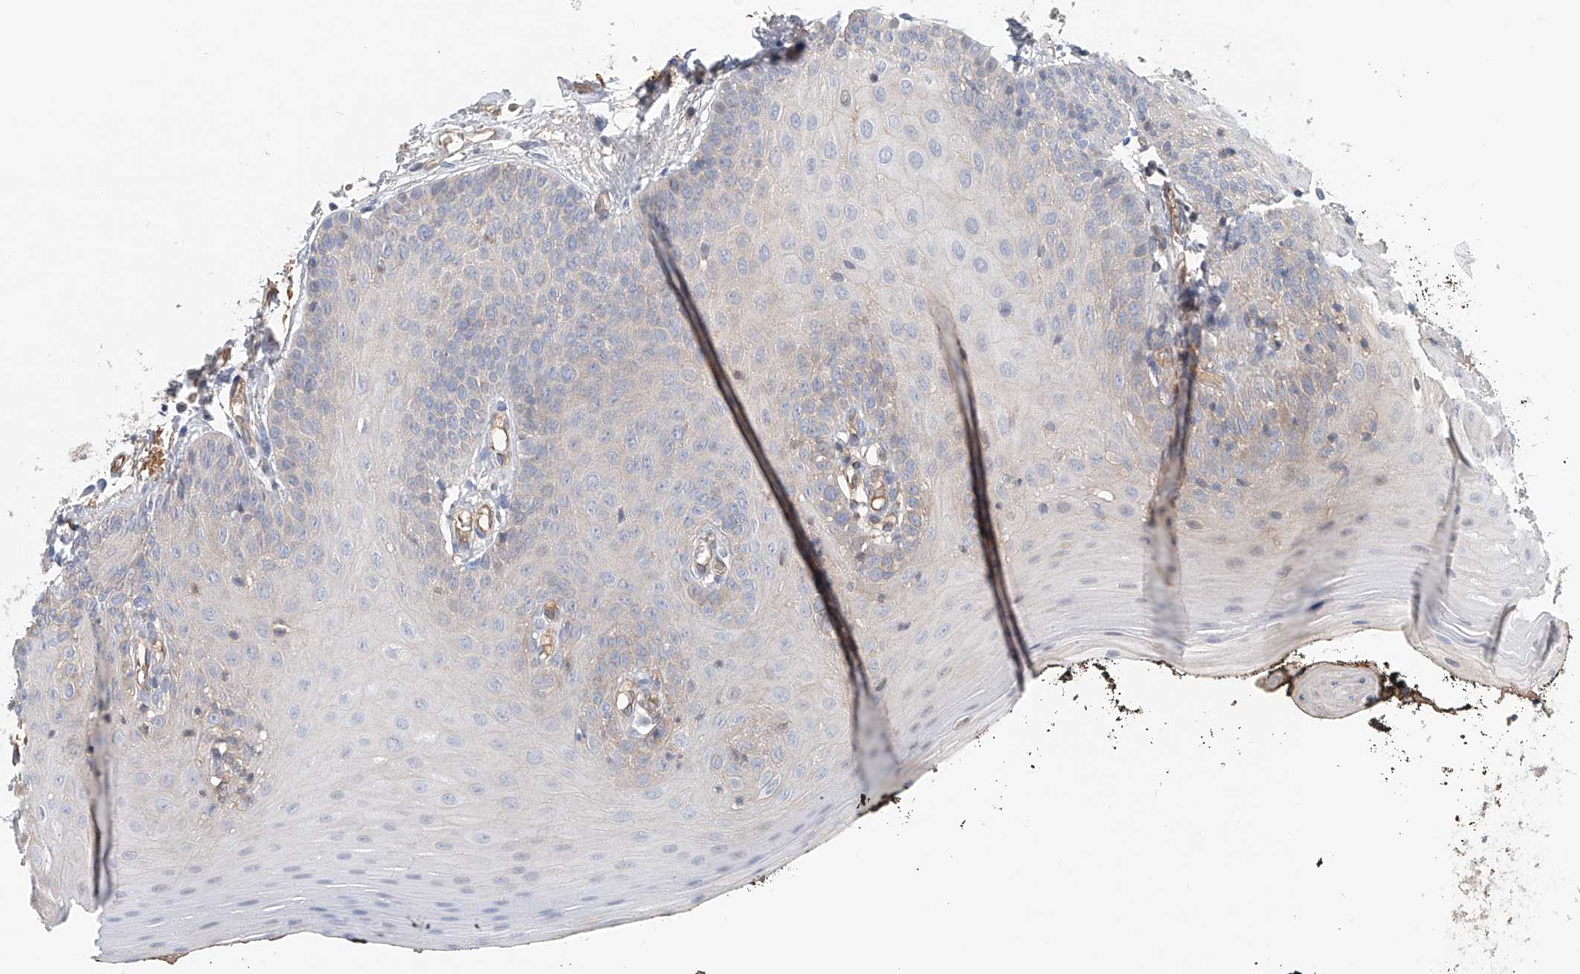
{"staining": {"intensity": "negative", "quantity": "none", "location": "none"}, "tissue": "oral mucosa", "cell_type": "Squamous epithelial cells", "image_type": "normal", "snomed": [{"axis": "morphology", "description": "Normal tissue, NOS"}, {"axis": "topography", "description": "Oral tissue"}], "caption": "A photomicrograph of oral mucosa stained for a protein reveals no brown staining in squamous epithelial cells. Nuclei are stained in blue.", "gene": "FRYL", "patient": {"sex": "male", "age": 74}}